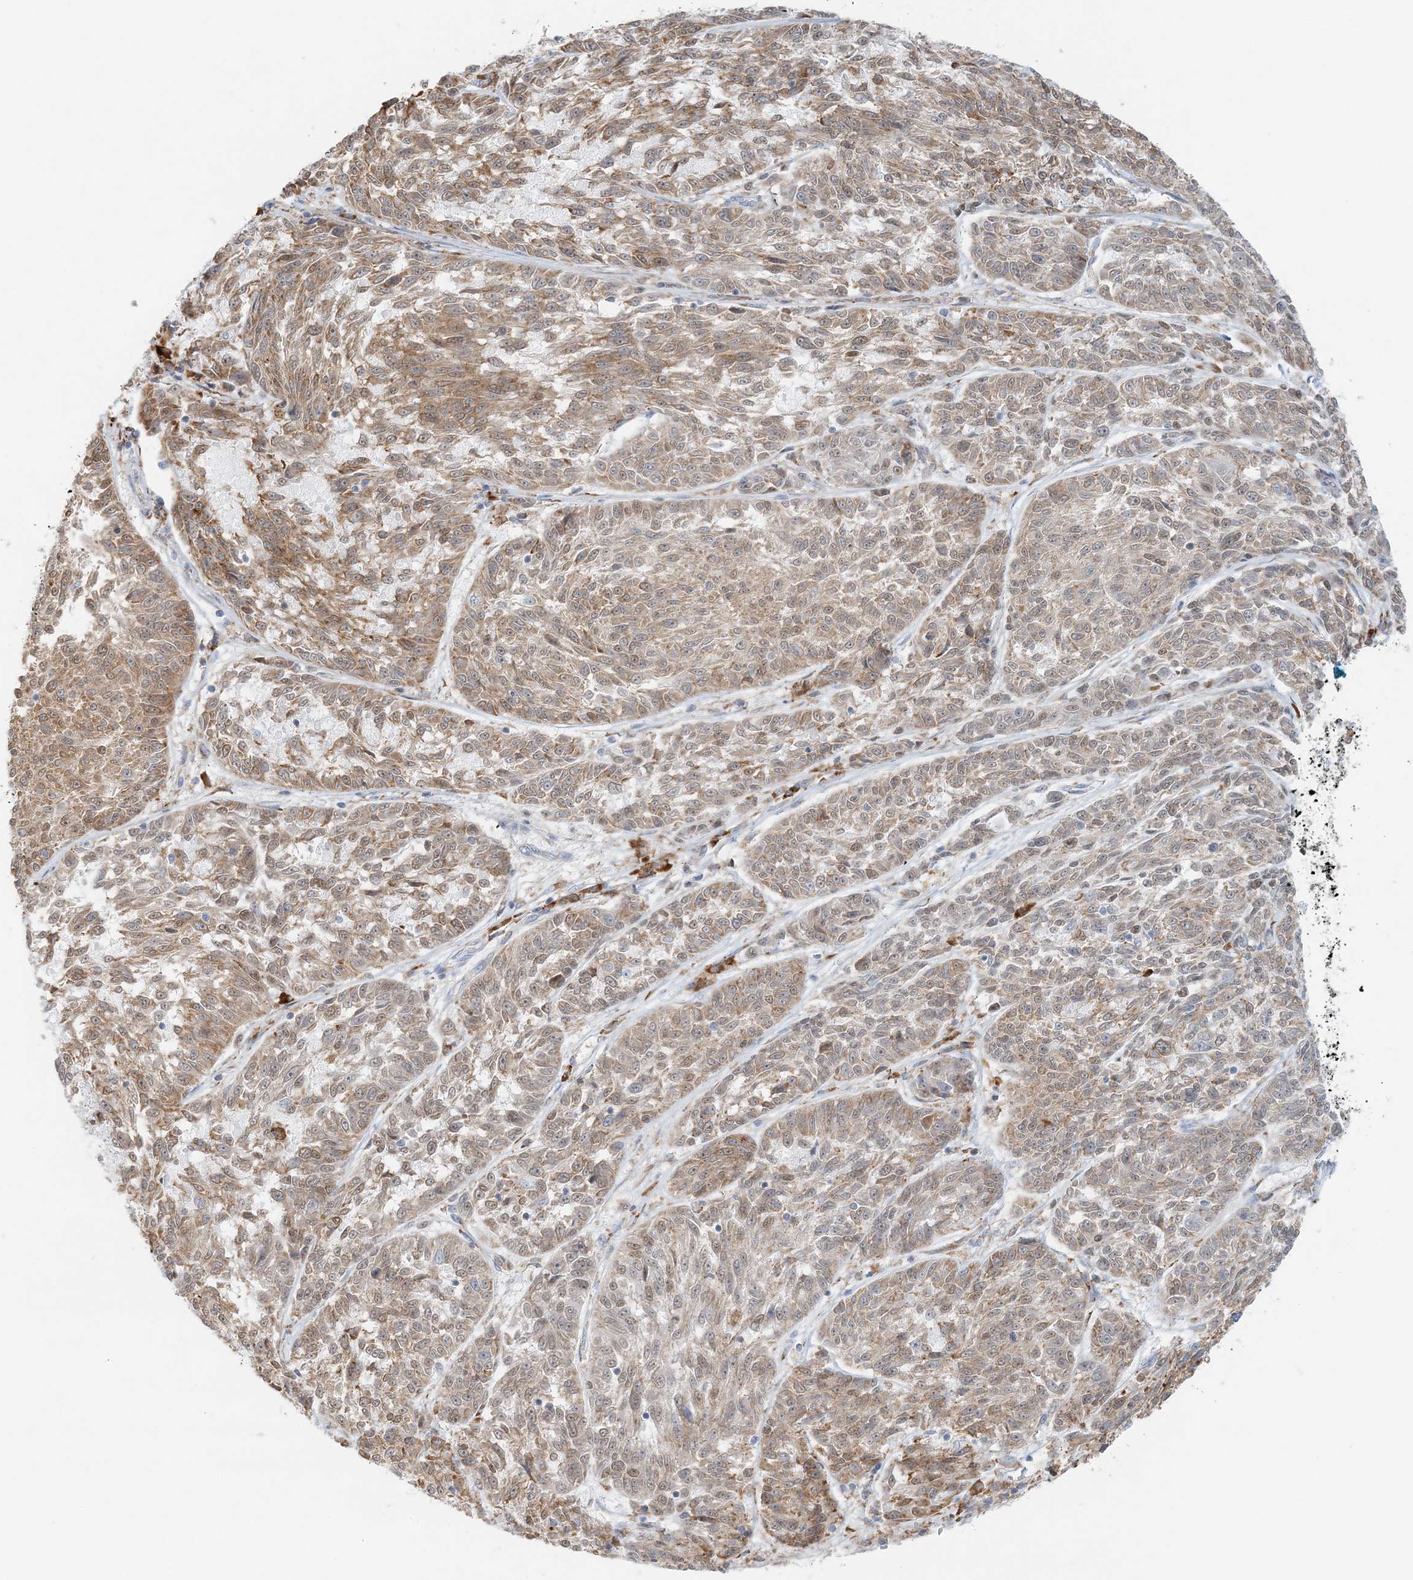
{"staining": {"intensity": "moderate", "quantity": ">75%", "location": "cytoplasmic/membranous,nuclear"}, "tissue": "melanoma", "cell_type": "Tumor cells", "image_type": "cancer", "snomed": [{"axis": "morphology", "description": "Malignant melanoma, NOS"}, {"axis": "topography", "description": "Skin"}], "caption": "An immunohistochemistry histopathology image of tumor tissue is shown. Protein staining in brown labels moderate cytoplasmic/membranous and nuclear positivity in melanoma within tumor cells. Nuclei are stained in blue.", "gene": "STK11IP", "patient": {"sex": "male", "age": 53}}